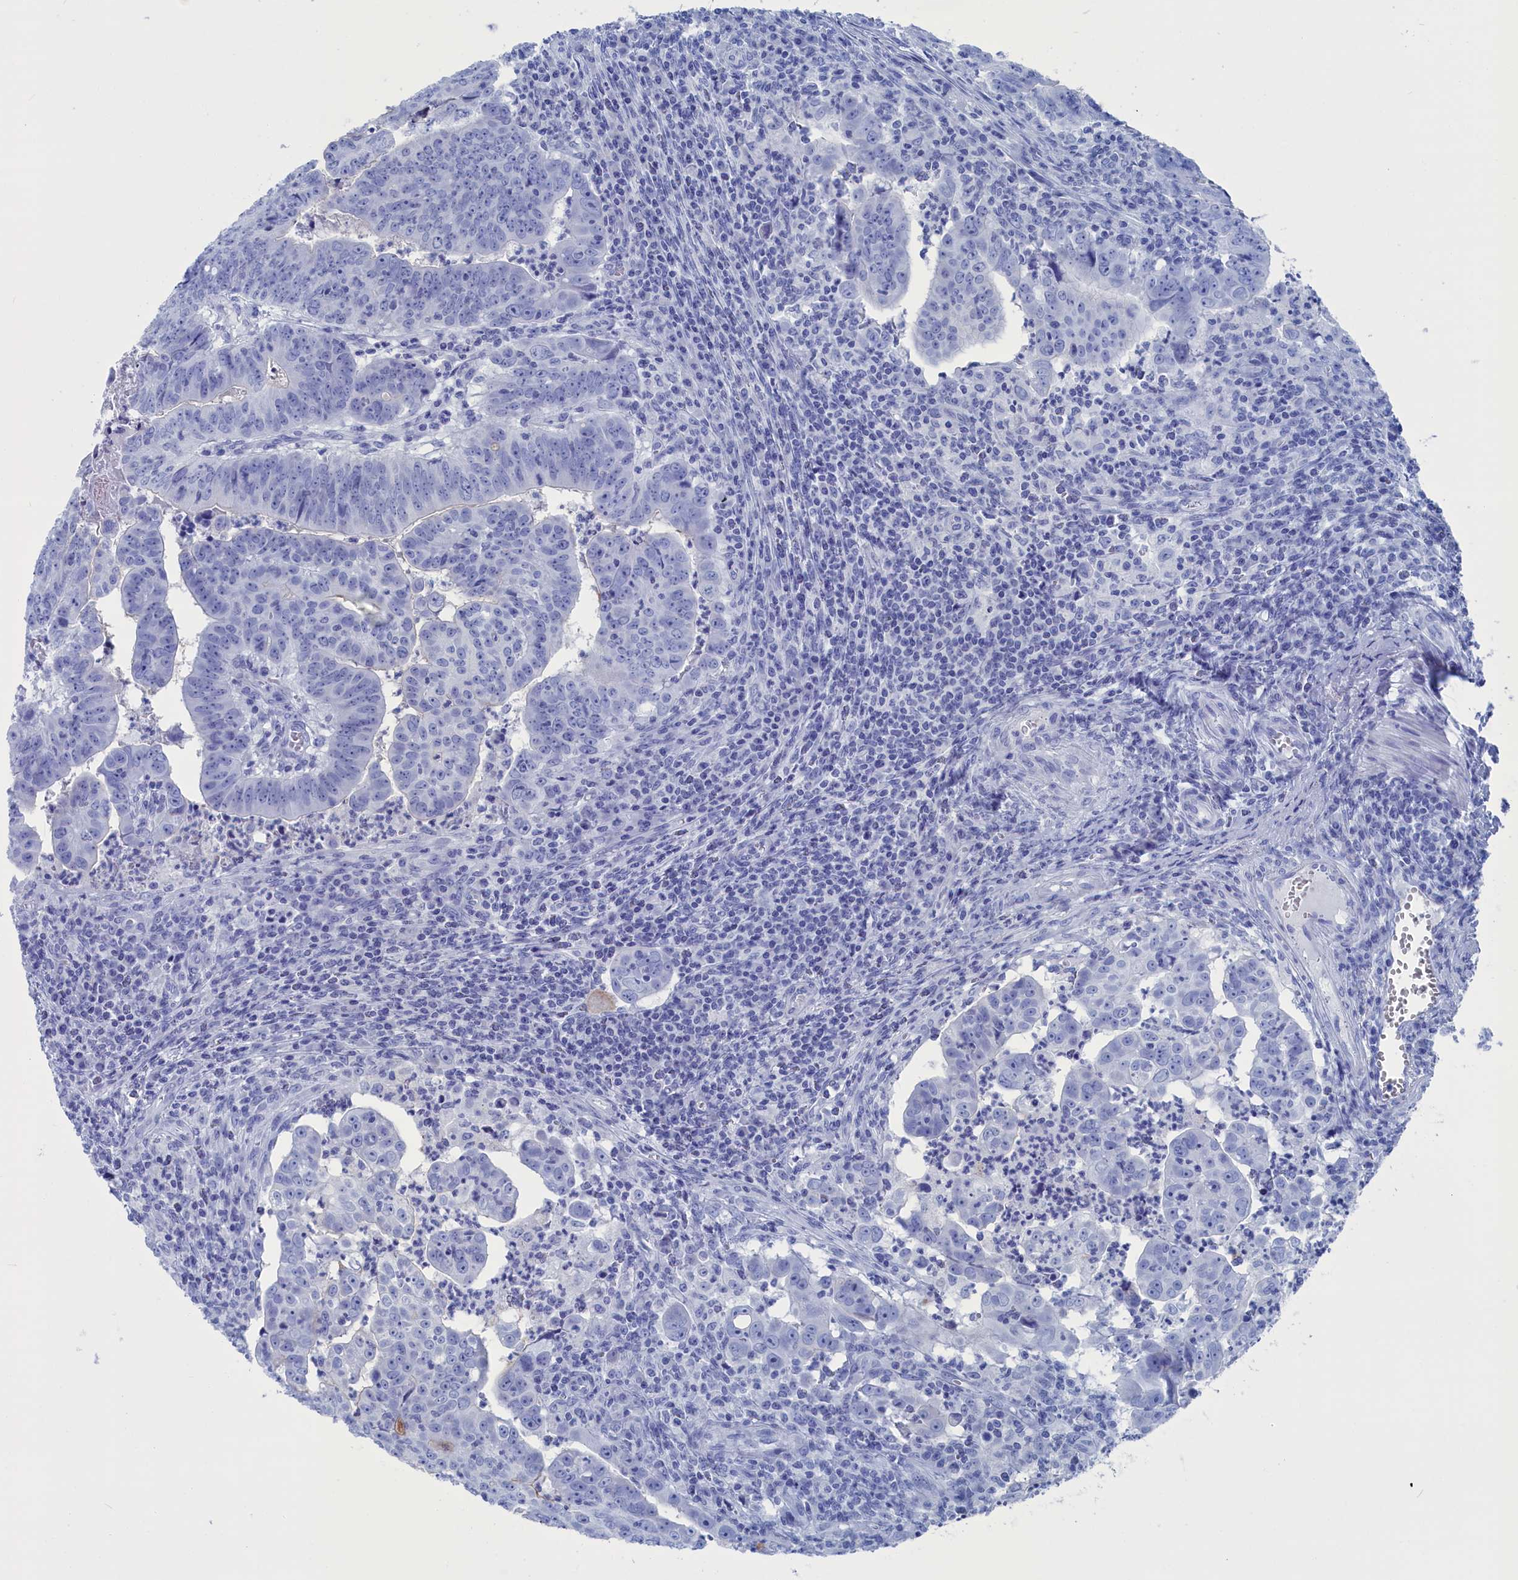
{"staining": {"intensity": "negative", "quantity": "none", "location": "none"}, "tissue": "colorectal cancer", "cell_type": "Tumor cells", "image_type": "cancer", "snomed": [{"axis": "morphology", "description": "Adenocarcinoma, NOS"}, {"axis": "topography", "description": "Rectum"}], "caption": "The histopathology image displays no significant staining in tumor cells of colorectal cancer.", "gene": "CEND1", "patient": {"sex": "male", "age": 69}}